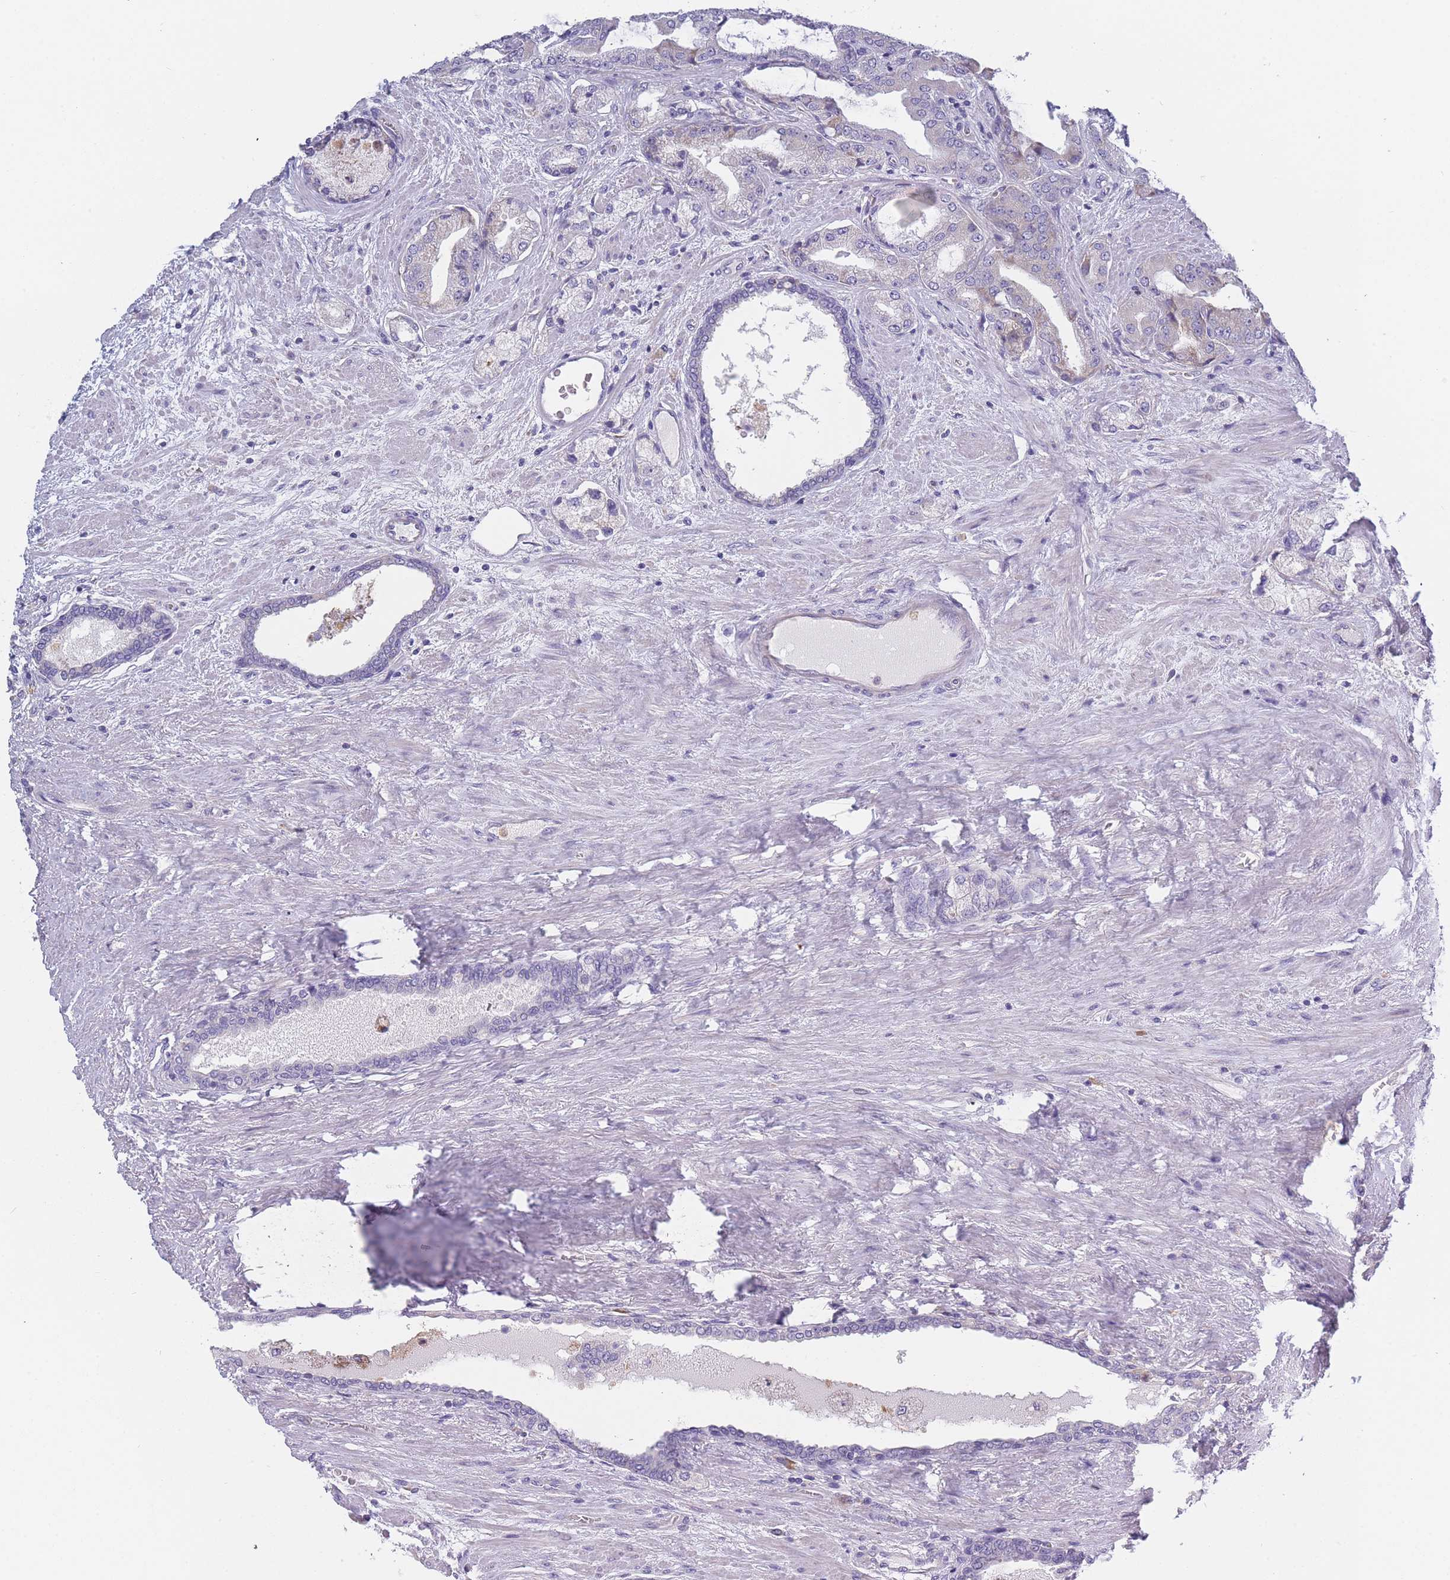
{"staining": {"intensity": "negative", "quantity": "none", "location": "none"}, "tissue": "prostate cancer", "cell_type": "Tumor cells", "image_type": "cancer", "snomed": [{"axis": "morphology", "description": "Adenocarcinoma, High grade"}, {"axis": "topography", "description": "Prostate"}], "caption": "Micrograph shows no protein expression in tumor cells of adenocarcinoma (high-grade) (prostate) tissue. (DAB immunohistochemistry with hematoxylin counter stain).", "gene": "NDUFAF6", "patient": {"sex": "male", "age": 68}}